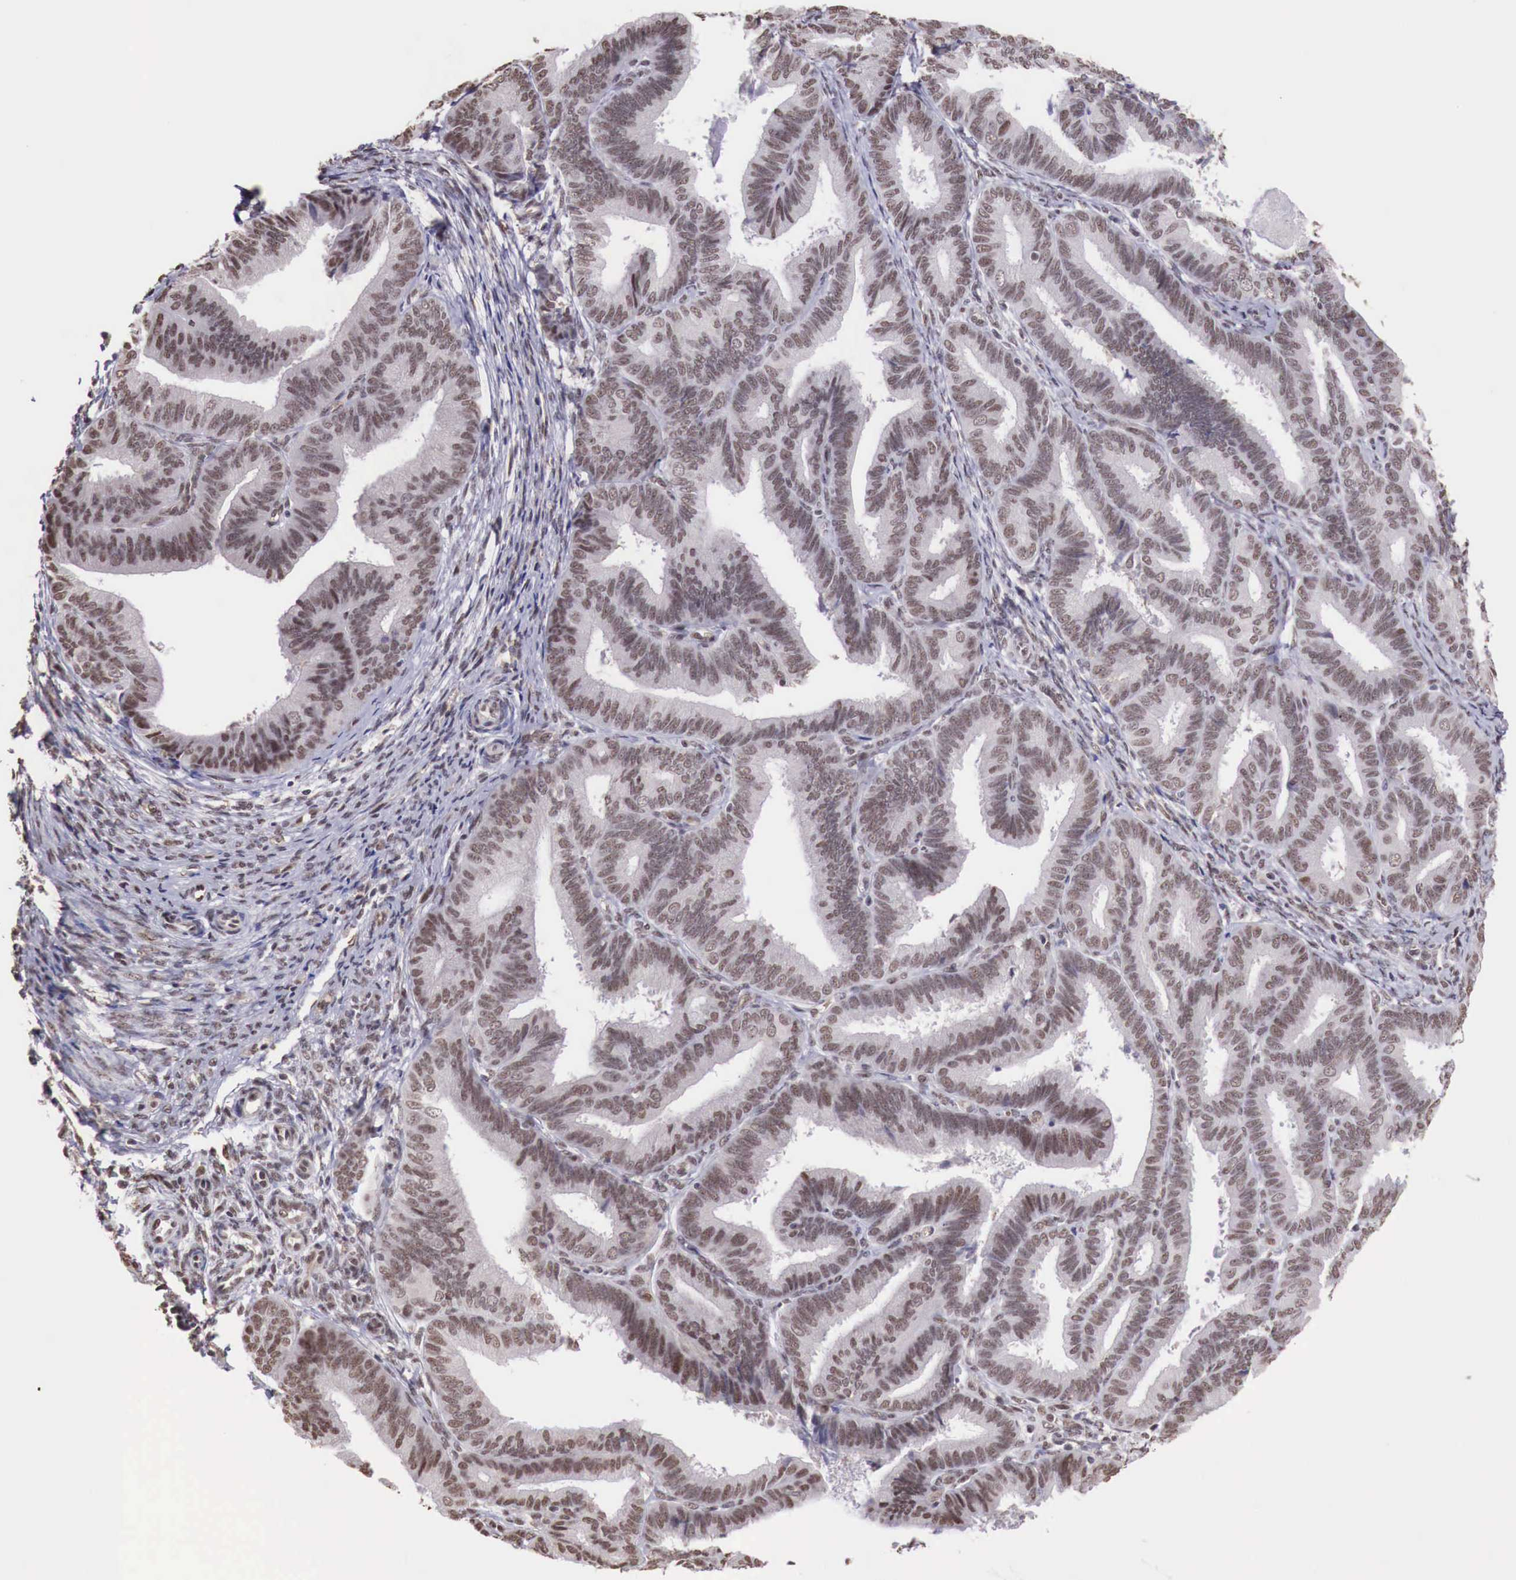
{"staining": {"intensity": "moderate", "quantity": ">75%", "location": "nuclear"}, "tissue": "endometrial cancer", "cell_type": "Tumor cells", "image_type": "cancer", "snomed": [{"axis": "morphology", "description": "Adenocarcinoma, NOS"}, {"axis": "topography", "description": "Endometrium"}], "caption": "Moderate nuclear protein positivity is appreciated in approximately >75% of tumor cells in adenocarcinoma (endometrial).", "gene": "FOXP2", "patient": {"sex": "female", "age": 63}}